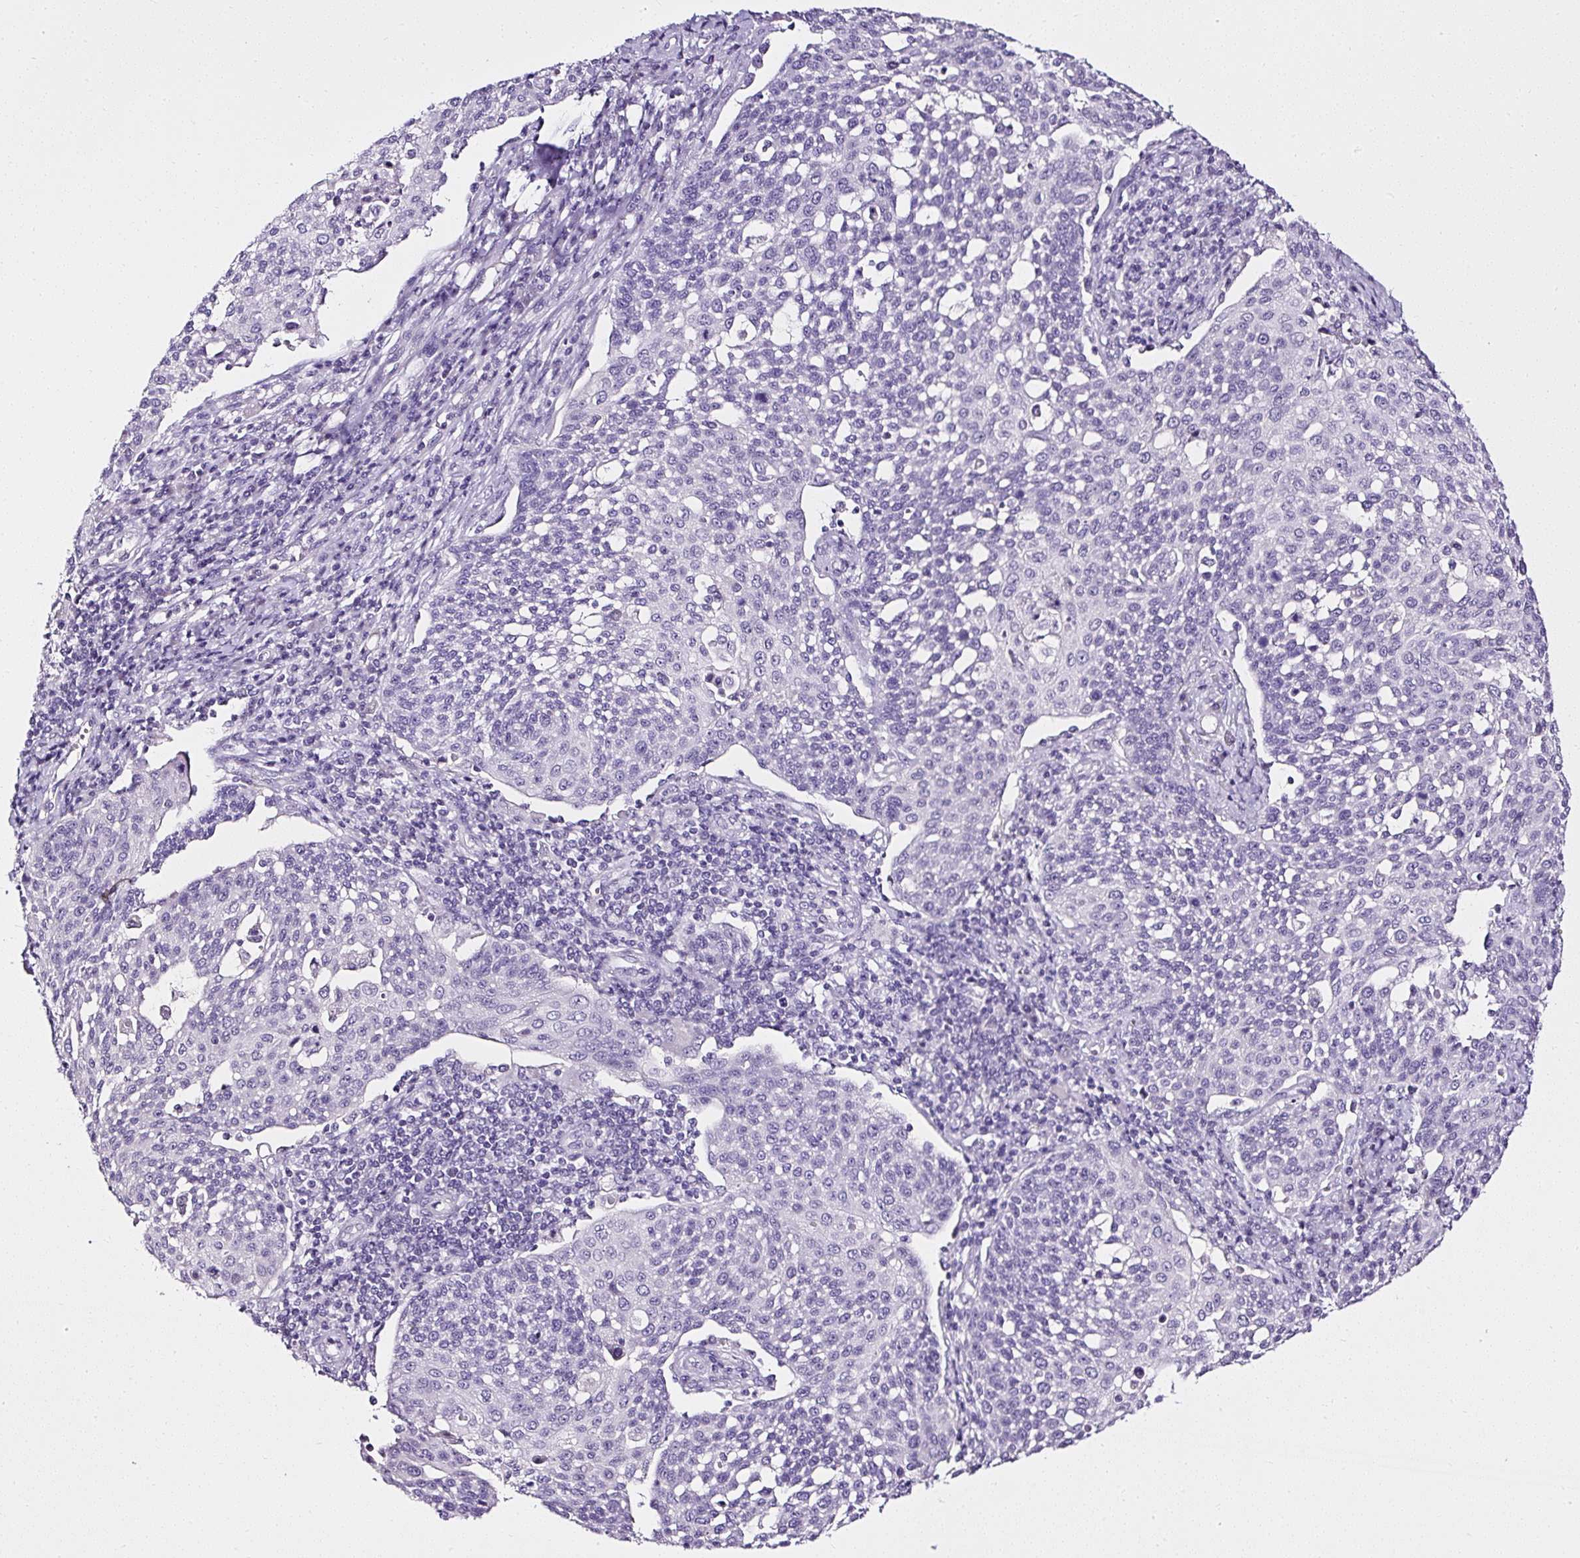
{"staining": {"intensity": "negative", "quantity": "none", "location": "none"}, "tissue": "cervical cancer", "cell_type": "Tumor cells", "image_type": "cancer", "snomed": [{"axis": "morphology", "description": "Squamous cell carcinoma, NOS"}, {"axis": "topography", "description": "Cervix"}], "caption": "Immunohistochemistry (IHC) histopathology image of human cervical cancer (squamous cell carcinoma) stained for a protein (brown), which exhibits no expression in tumor cells.", "gene": "ATP2A1", "patient": {"sex": "female", "age": 34}}